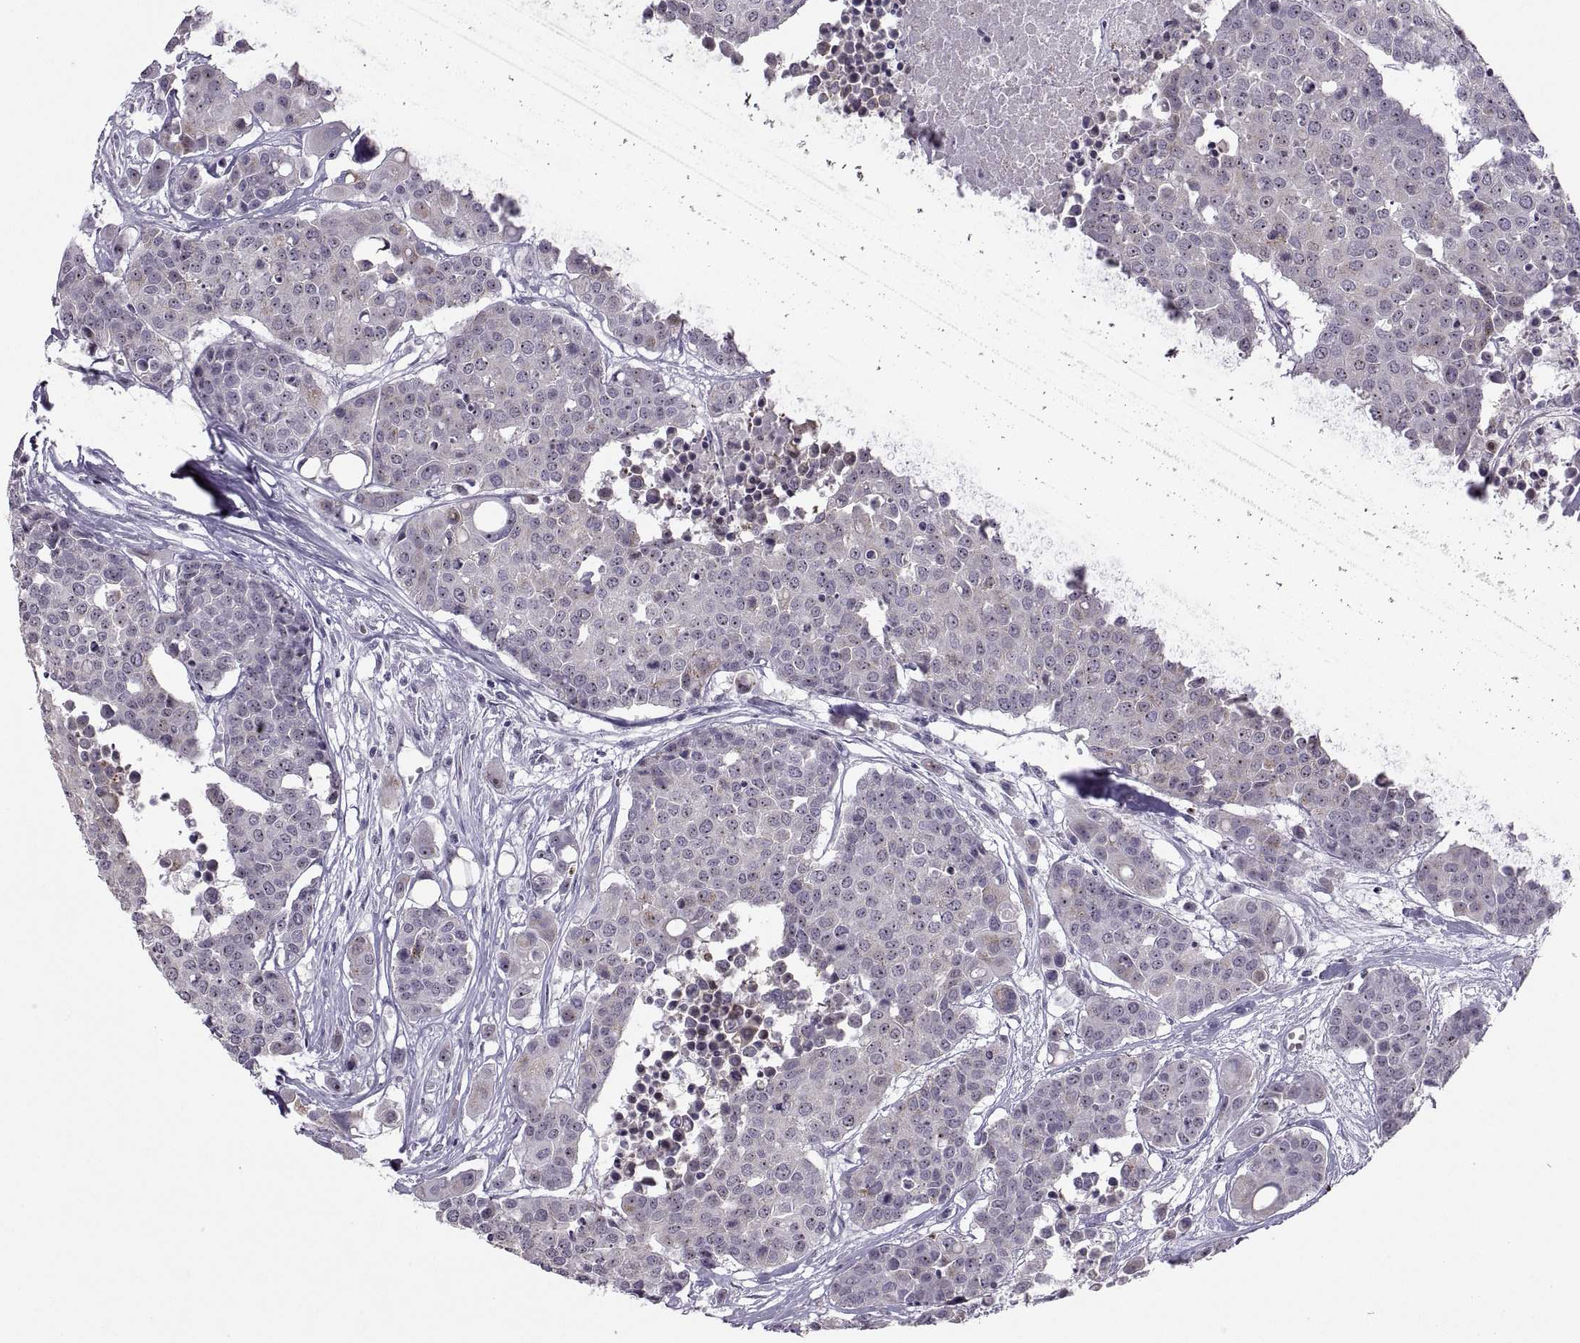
{"staining": {"intensity": "weak", "quantity": "<25%", "location": "cytoplasmic/membranous"}, "tissue": "carcinoid", "cell_type": "Tumor cells", "image_type": "cancer", "snomed": [{"axis": "morphology", "description": "Carcinoid, malignant, NOS"}, {"axis": "topography", "description": "Colon"}], "caption": "Immunohistochemistry image of neoplastic tissue: human malignant carcinoid stained with DAB (3,3'-diaminobenzidine) shows no significant protein staining in tumor cells. (DAB immunohistochemistry (IHC) visualized using brightfield microscopy, high magnification).", "gene": "ASIC2", "patient": {"sex": "male", "age": 81}}